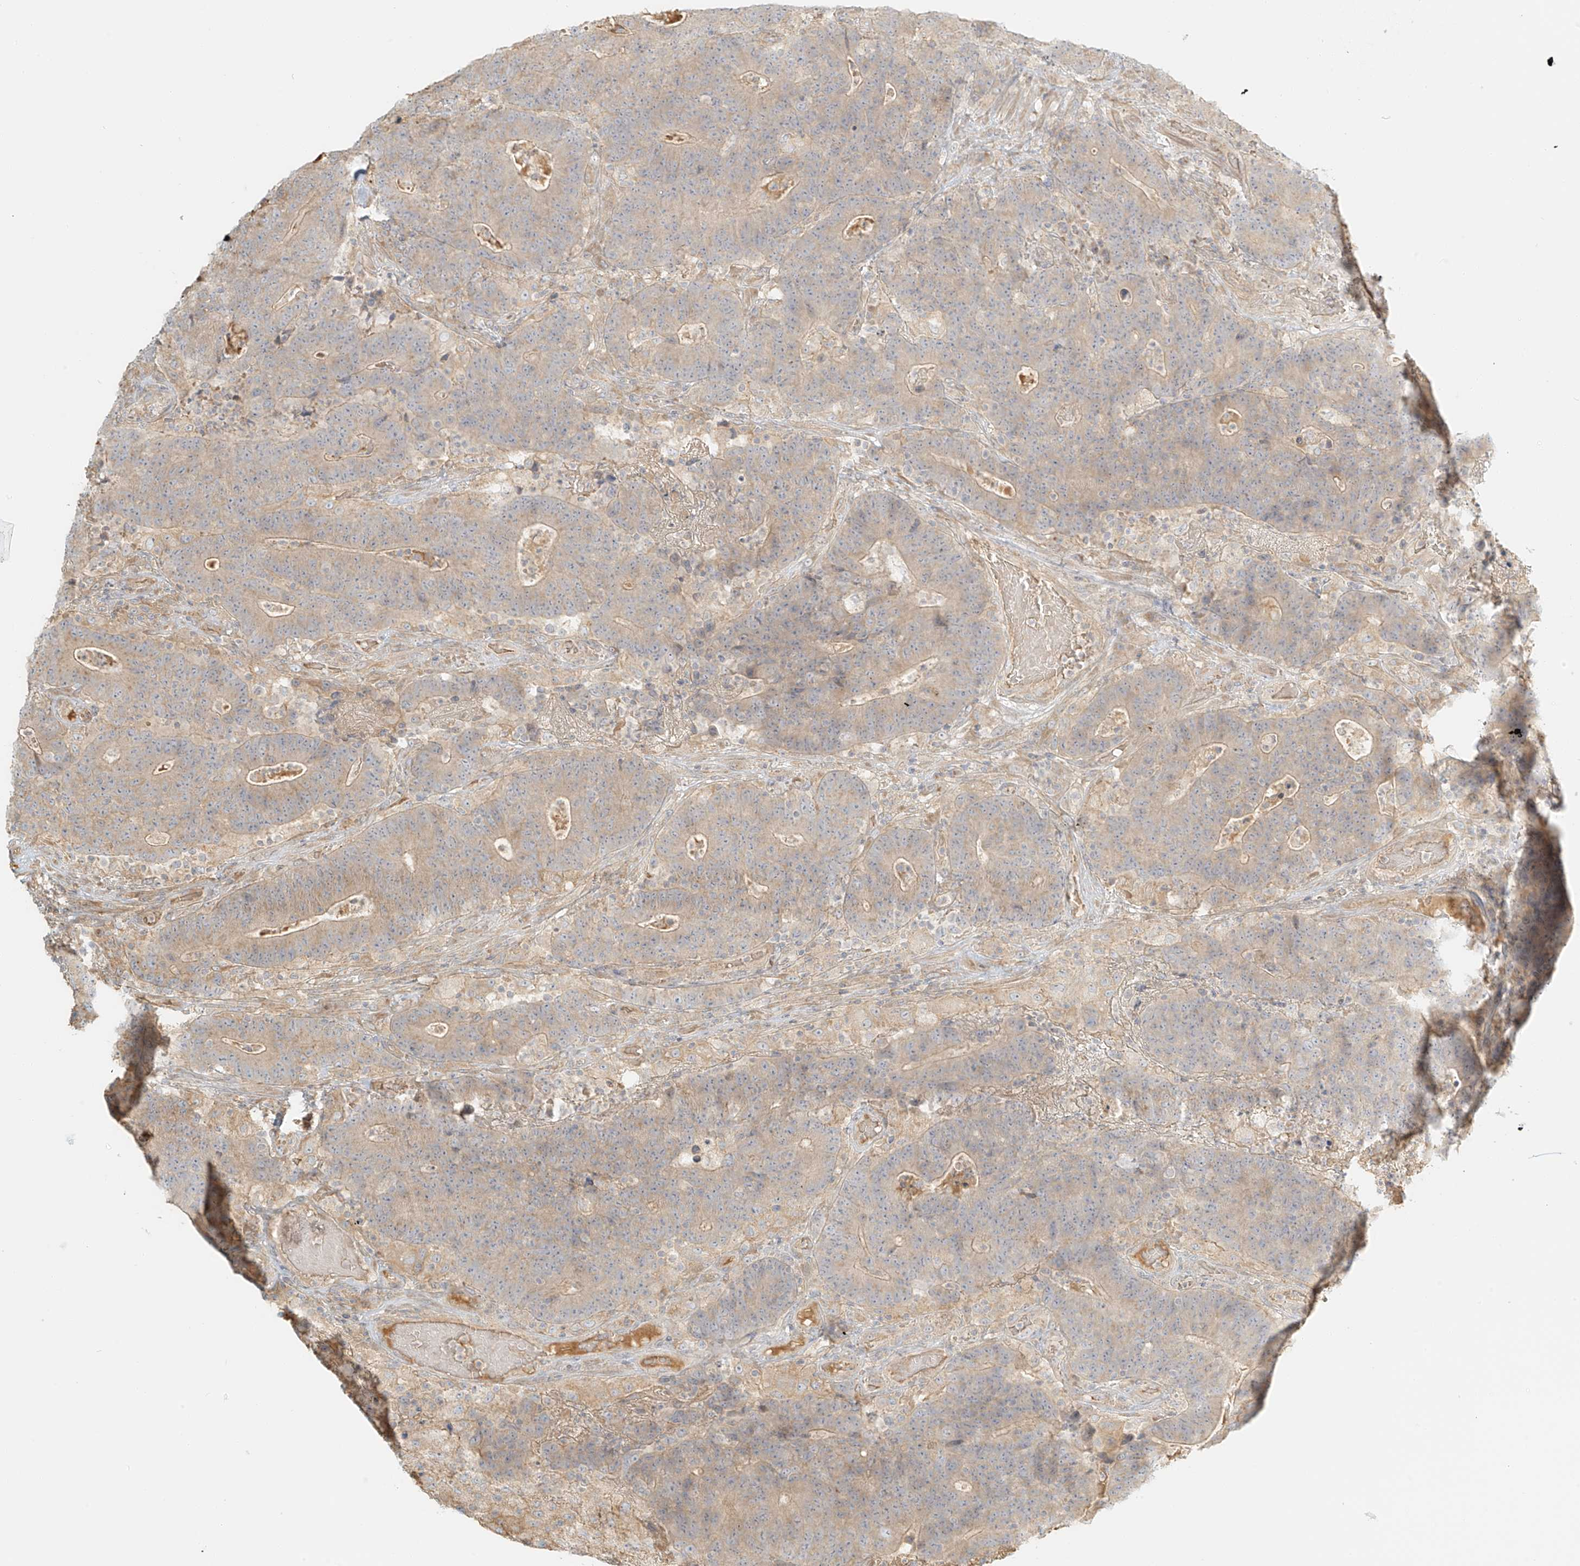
{"staining": {"intensity": "weak", "quantity": ">75%", "location": "cytoplasmic/membranous"}, "tissue": "colorectal cancer", "cell_type": "Tumor cells", "image_type": "cancer", "snomed": [{"axis": "morphology", "description": "Normal tissue, NOS"}, {"axis": "morphology", "description": "Adenocarcinoma, NOS"}, {"axis": "topography", "description": "Colon"}], "caption": "Human colorectal adenocarcinoma stained with a brown dye shows weak cytoplasmic/membranous positive staining in approximately >75% of tumor cells.", "gene": "UPK1B", "patient": {"sex": "female", "age": 75}}